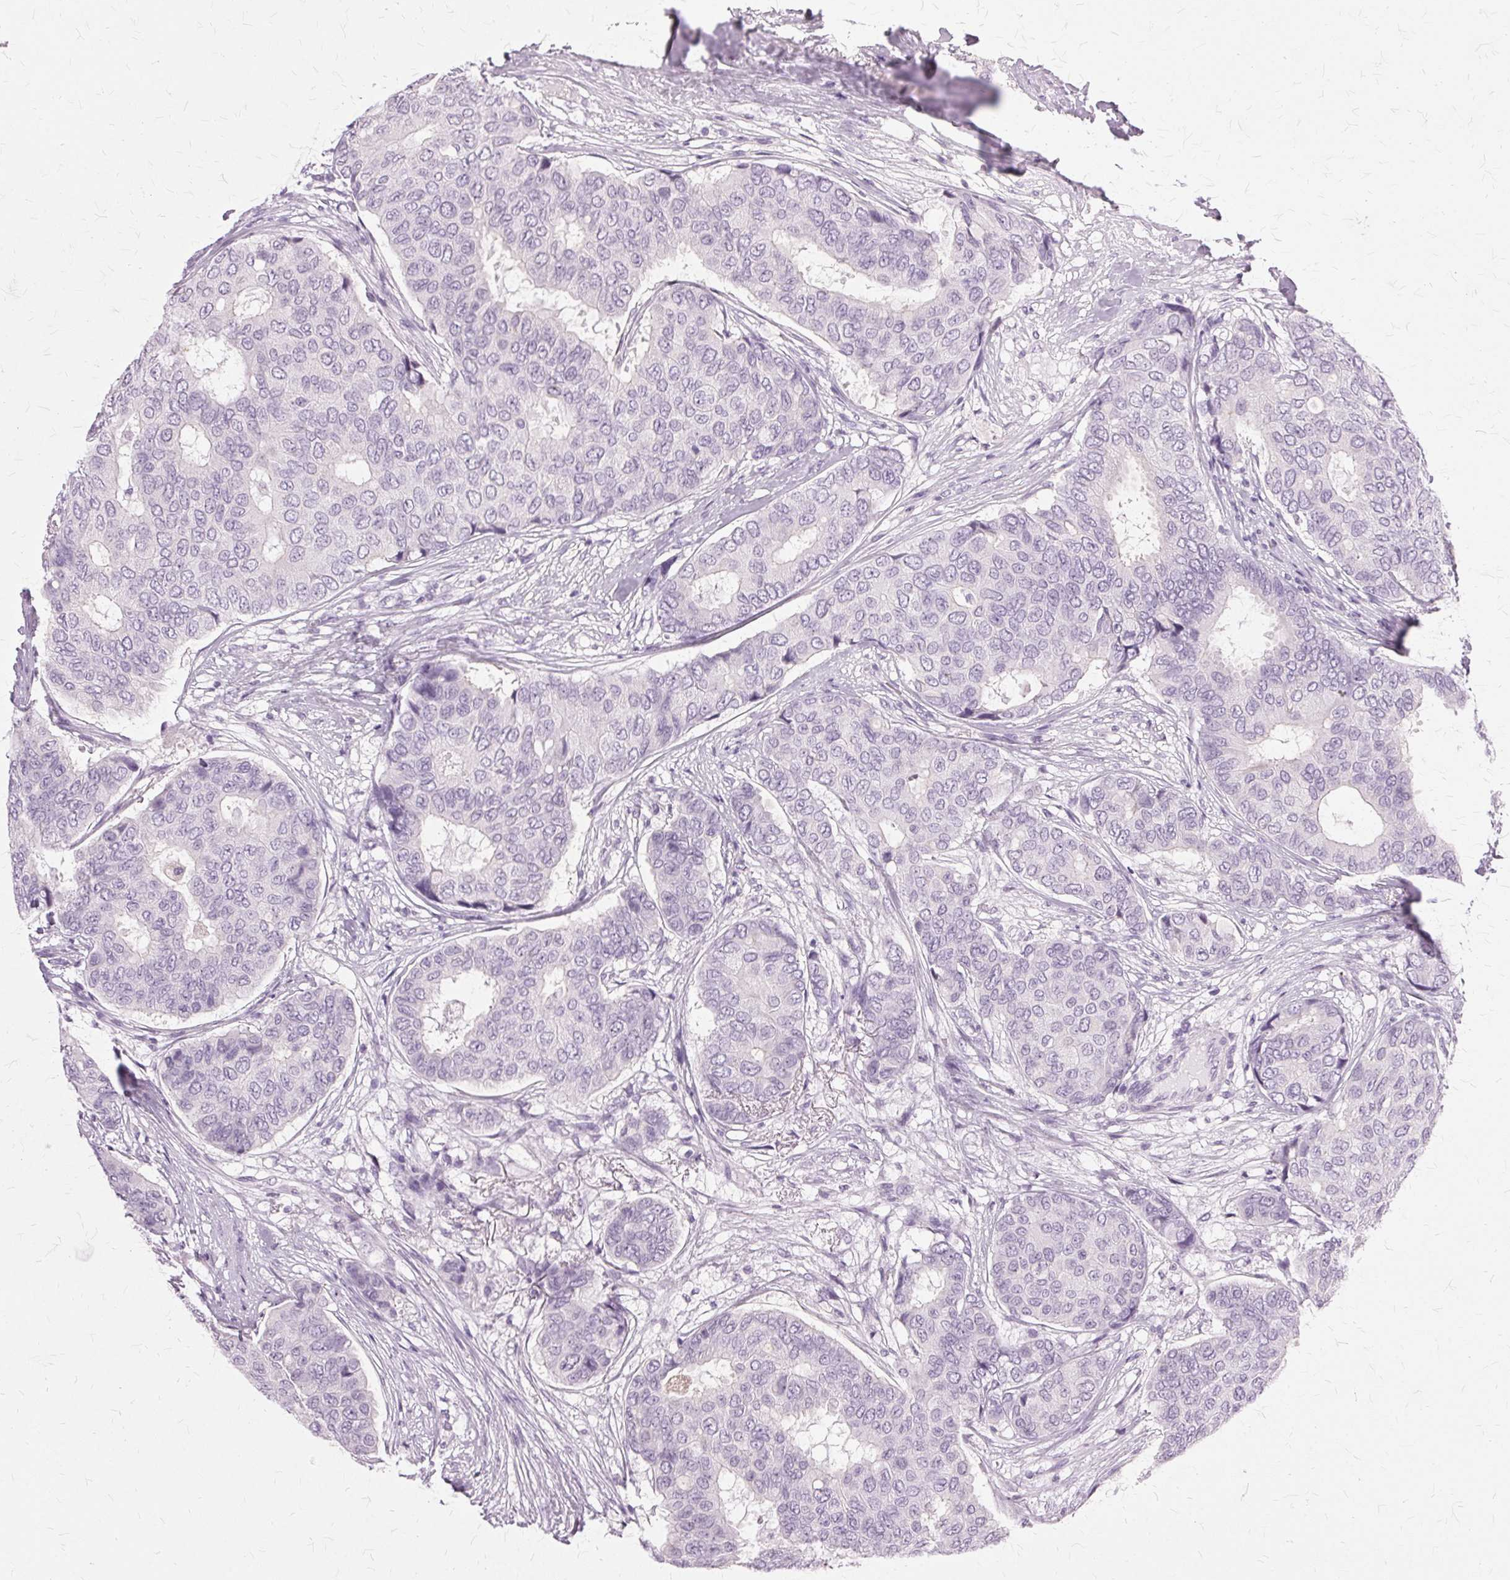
{"staining": {"intensity": "negative", "quantity": "none", "location": "none"}, "tissue": "breast cancer", "cell_type": "Tumor cells", "image_type": "cancer", "snomed": [{"axis": "morphology", "description": "Duct carcinoma"}, {"axis": "topography", "description": "Breast"}], "caption": "Photomicrograph shows no significant protein expression in tumor cells of breast intraductal carcinoma.", "gene": "SLC45A3", "patient": {"sex": "female", "age": 75}}